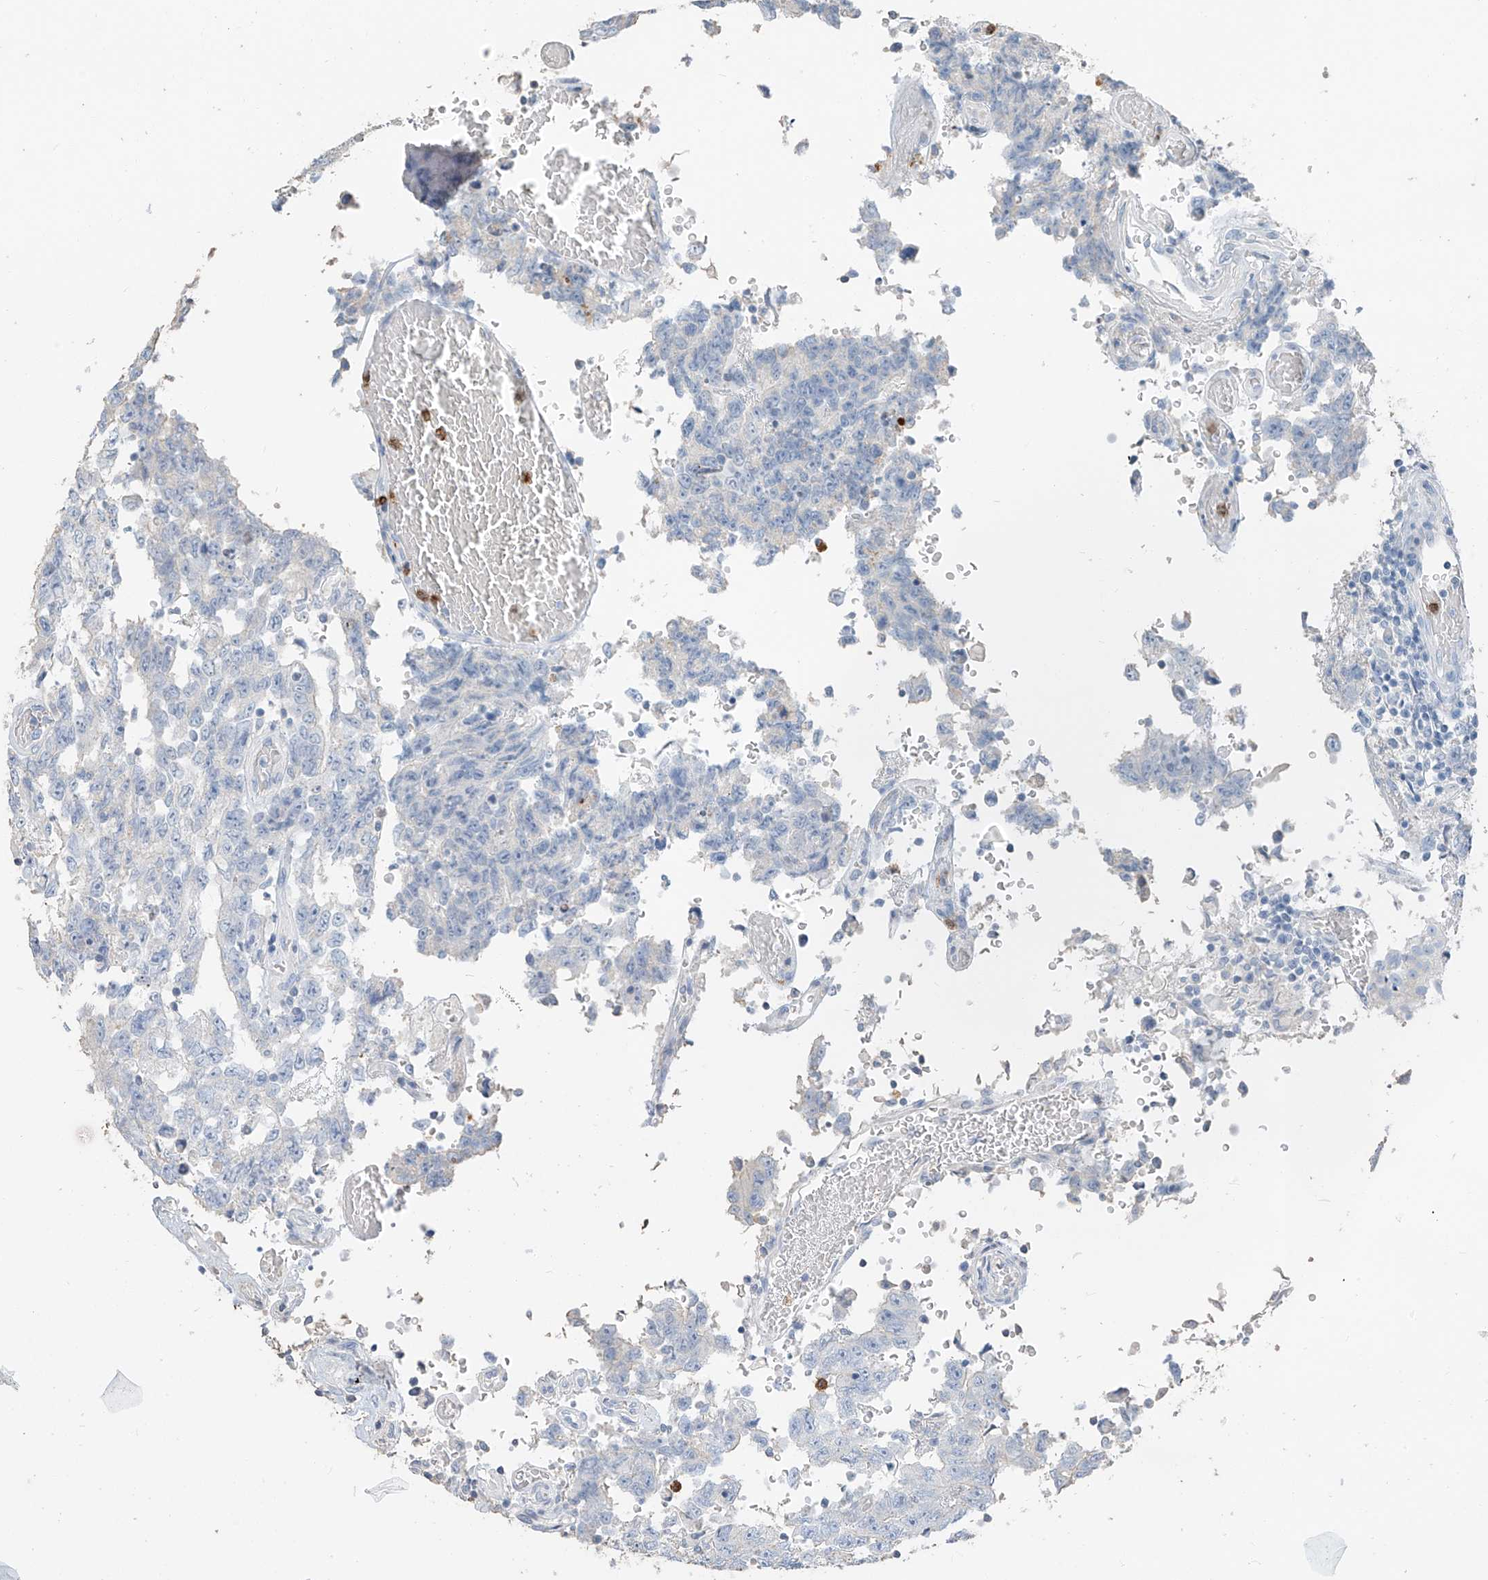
{"staining": {"intensity": "negative", "quantity": "none", "location": "none"}, "tissue": "testis cancer", "cell_type": "Tumor cells", "image_type": "cancer", "snomed": [{"axis": "morphology", "description": "Carcinoma, Embryonal, NOS"}, {"axis": "topography", "description": "Testis"}], "caption": "An immunohistochemistry (IHC) histopathology image of testis cancer is shown. There is no staining in tumor cells of testis cancer. (Stains: DAB immunohistochemistry (IHC) with hematoxylin counter stain, Microscopy: brightfield microscopy at high magnification).", "gene": "PAFAH1B3", "patient": {"sex": "male", "age": 26}}